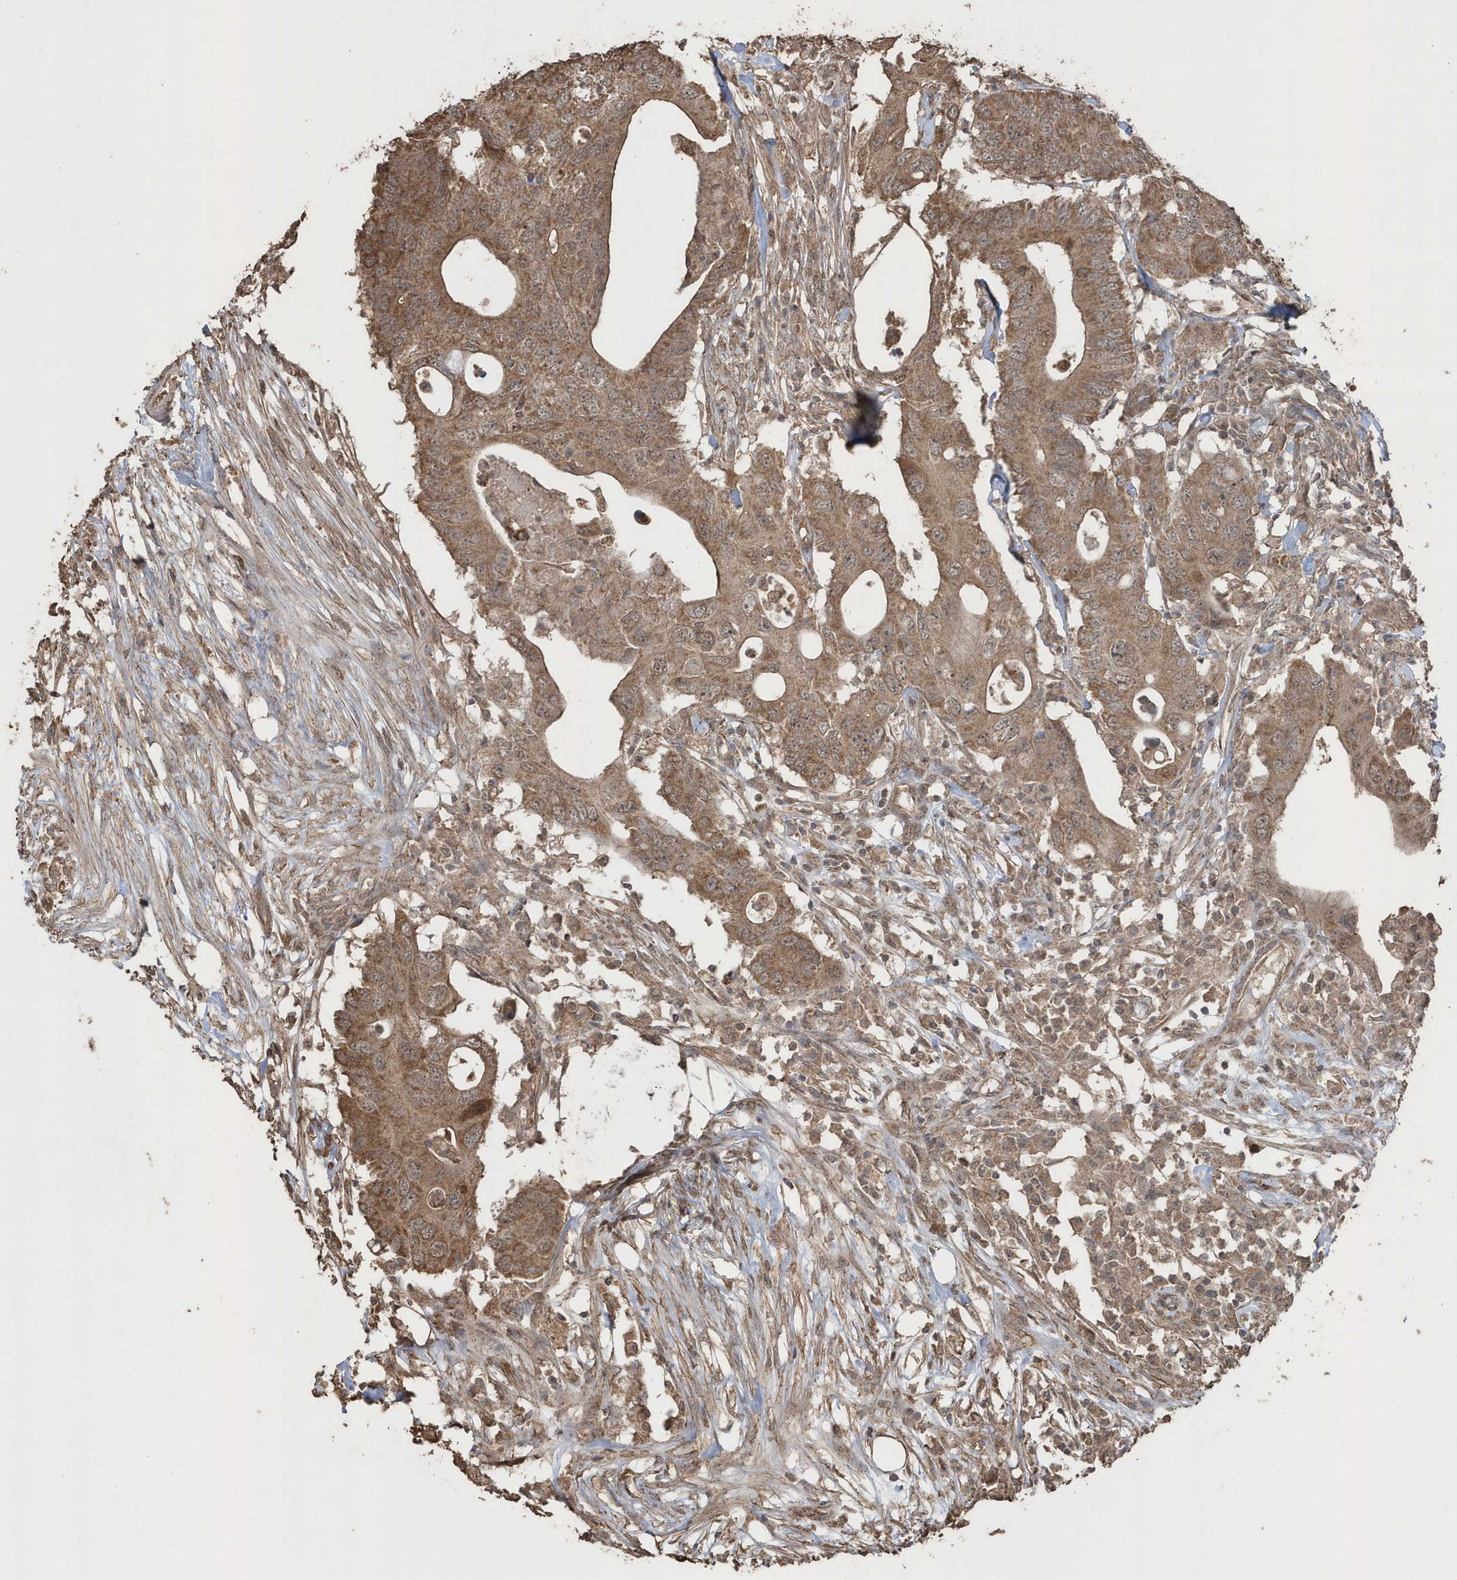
{"staining": {"intensity": "moderate", "quantity": ">75%", "location": "cytoplasmic/membranous"}, "tissue": "colorectal cancer", "cell_type": "Tumor cells", "image_type": "cancer", "snomed": [{"axis": "morphology", "description": "Adenocarcinoma, NOS"}, {"axis": "topography", "description": "Colon"}], "caption": "Moderate cytoplasmic/membranous expression is identified in approximately >75% of tumor cells in colorectal cancer (adenocarcinoma).", "gene": "PAXBP1", "patient": {"sex": "male", "age": 71}}